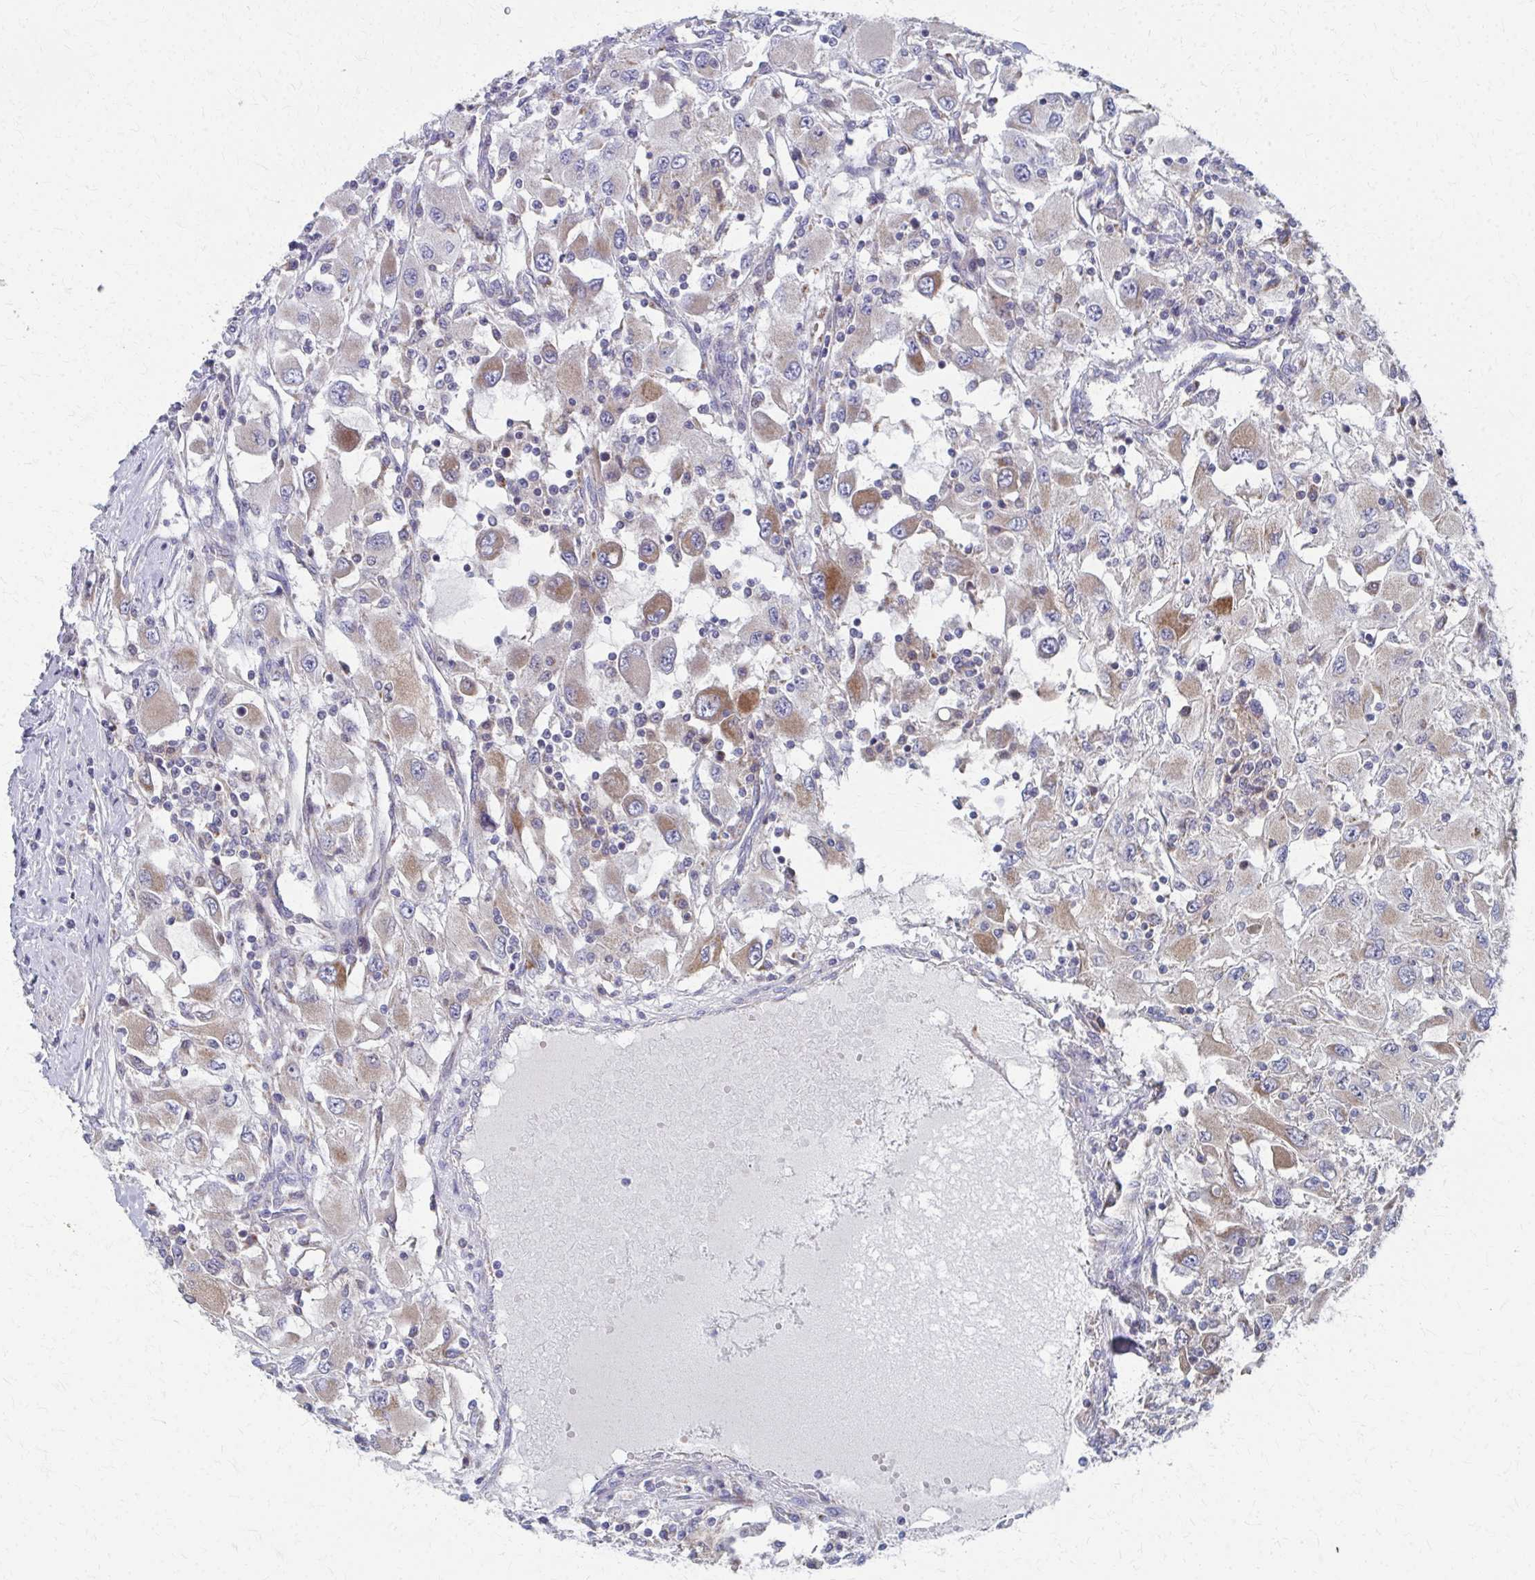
{"staining": {"intensity": "moderate", "quantity": "<25%", "location": "cytoplasmic/membranous"}, "tissue": "renal cancer", "cell_type": "Tumor cells", "image_type": "cancer", "snomed": [{"axis": "morphology", "description": "Adenocarcinoma, NOS"}, {"axis": "topography", "description": "Kidney"}], "caption": "Moderate cytoplasmic/membranous protein positivity is seen in approximately <25% of tumor cells in renal cancer (adenocarcinoma).", "gene": "FAHD1", "patient": {"sex": "female", "age": 67}}